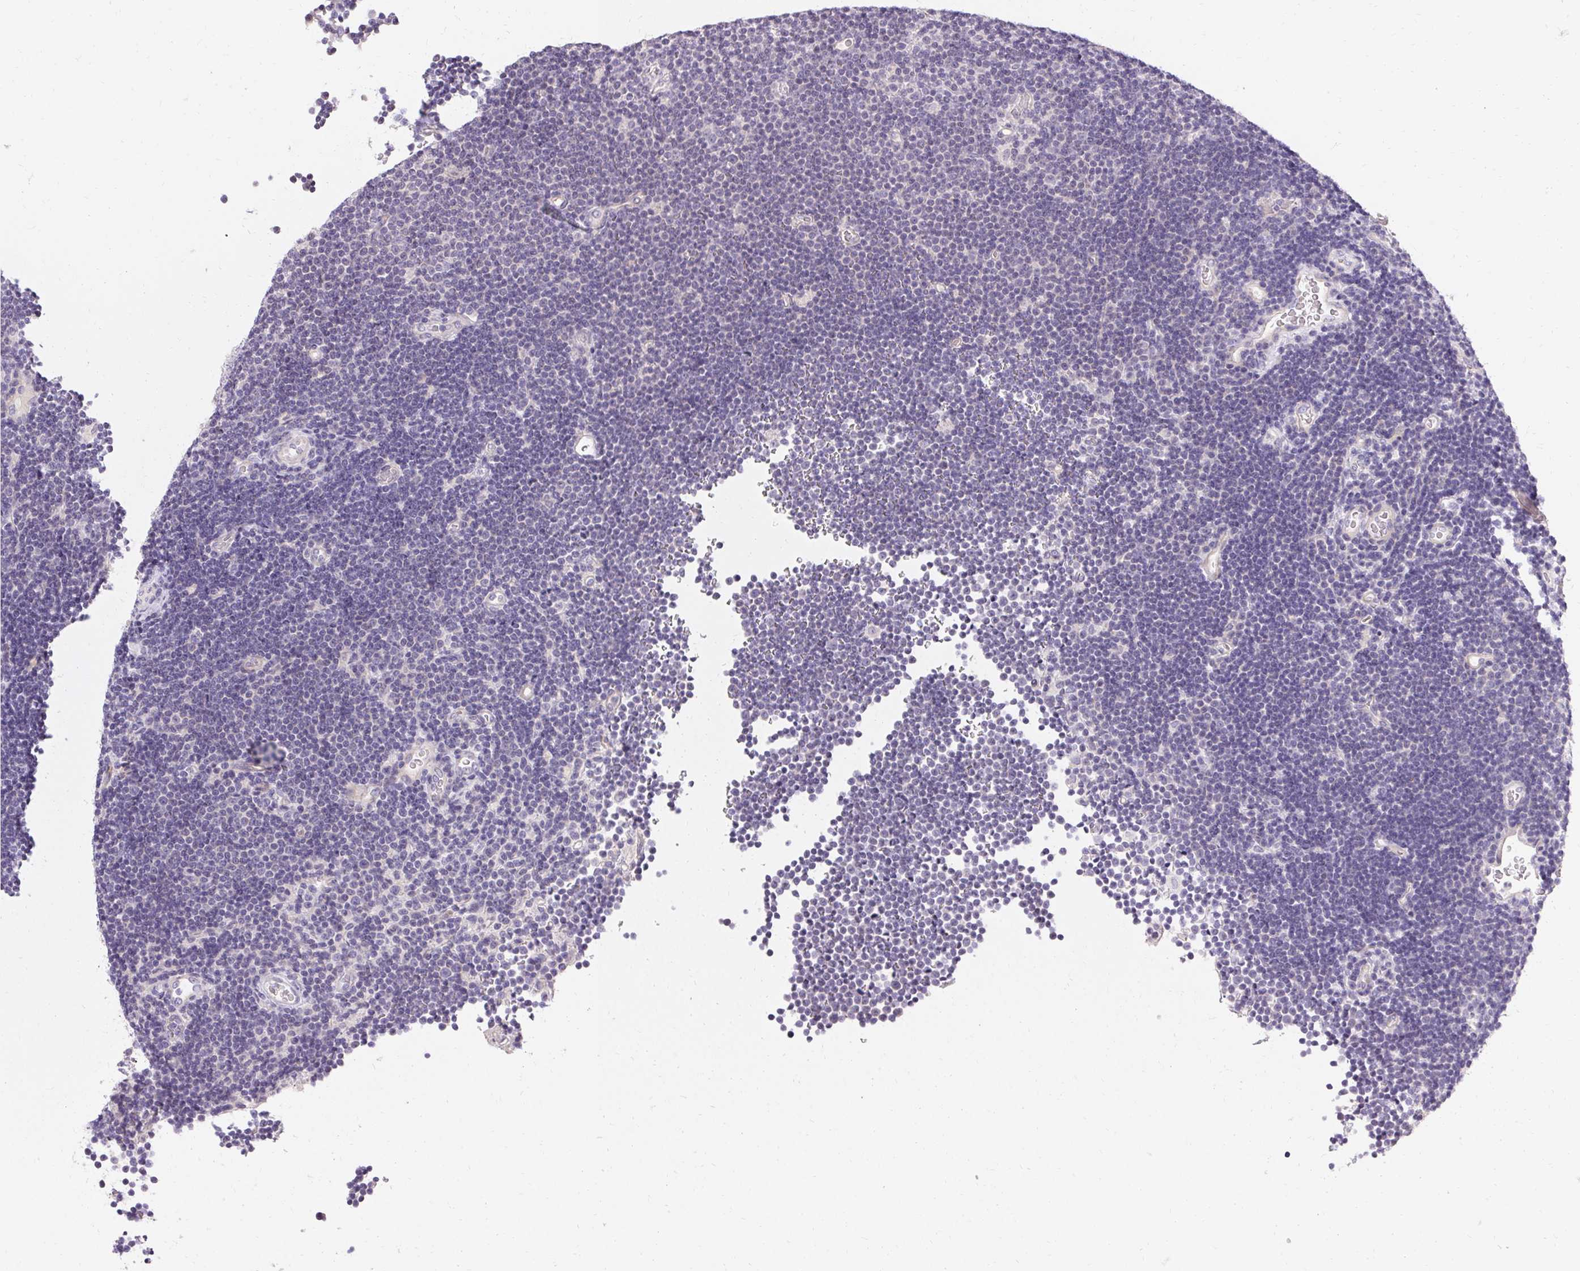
{"staining": {"intensity": "negative", "quantity": "none", "location": "none"}, "tissue": "lymphoma", "cell_type": "Tumor cells", "image_type": "cancer", "snomed": [{"axis": "morphology", "description": "Malignant lymphoma, non-Hodgkin's type, Low grade"}, {"axis": "topography", "description": "Brain"}], "caption": "Lymphoma stained for a protein using immunohistochemistry (IHC) exhibits no positivity tumor cells.", "gene": "TRIP13", "patient": {"sex": "female", "age": 66}}